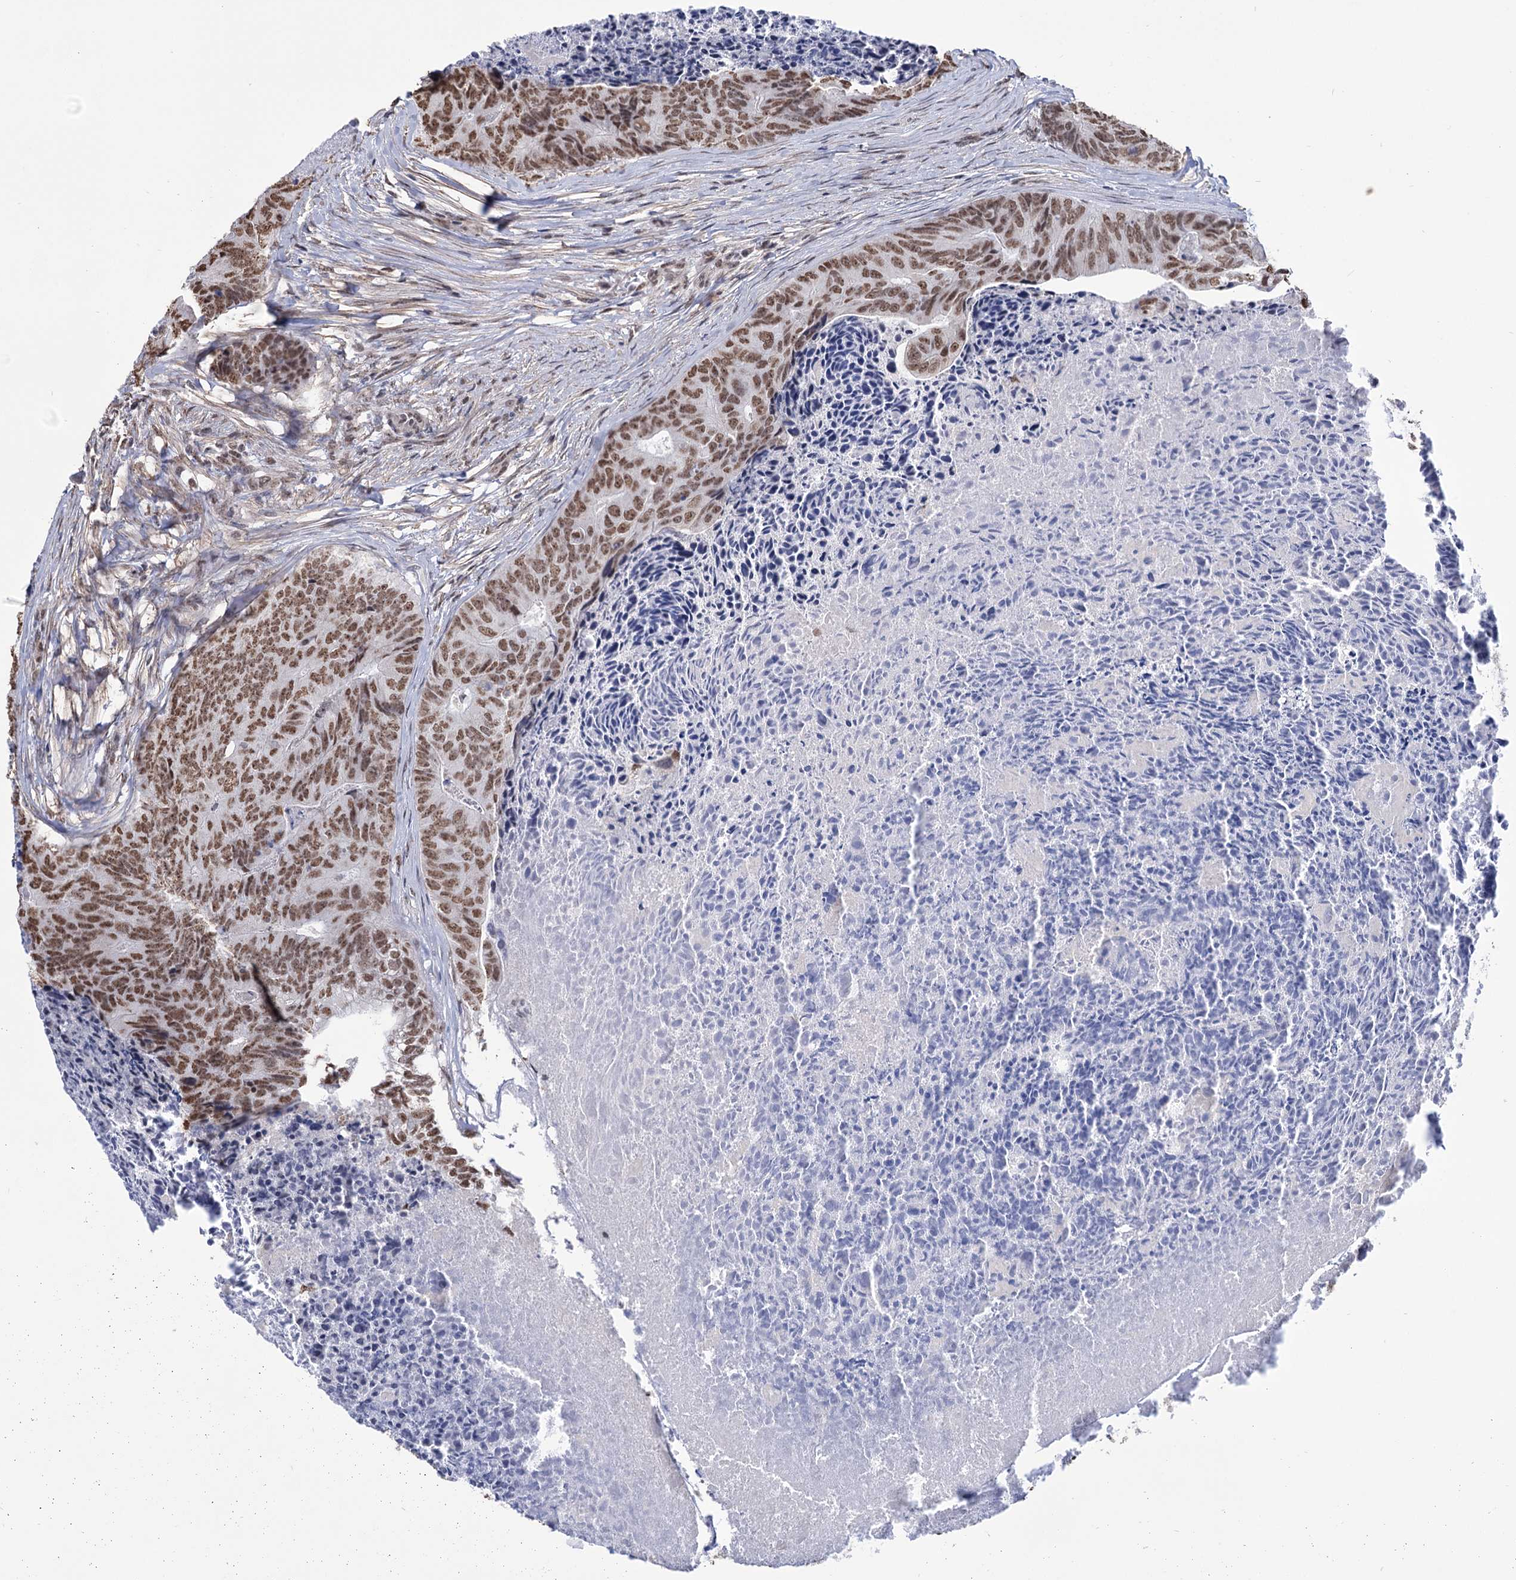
{"staining": {"intensity": "moderate", "quantity": ">75%", "location": "nuclear"}, "tissue": "colorectal cancer", "cell_type": "Tumor cells", "image_type": "cancer", "snomed": [{"axis": "morphology", "description": "Adenocarcinoma, NOS"}, {"axis": "topography", "description": "Colon"}], "caption": "Moderate nuclear positivity is identified in about >75% of tumor cells in colorectal cancer.", "gene": "ABHD10", "patient": {"sex": "female", "age": 67}}